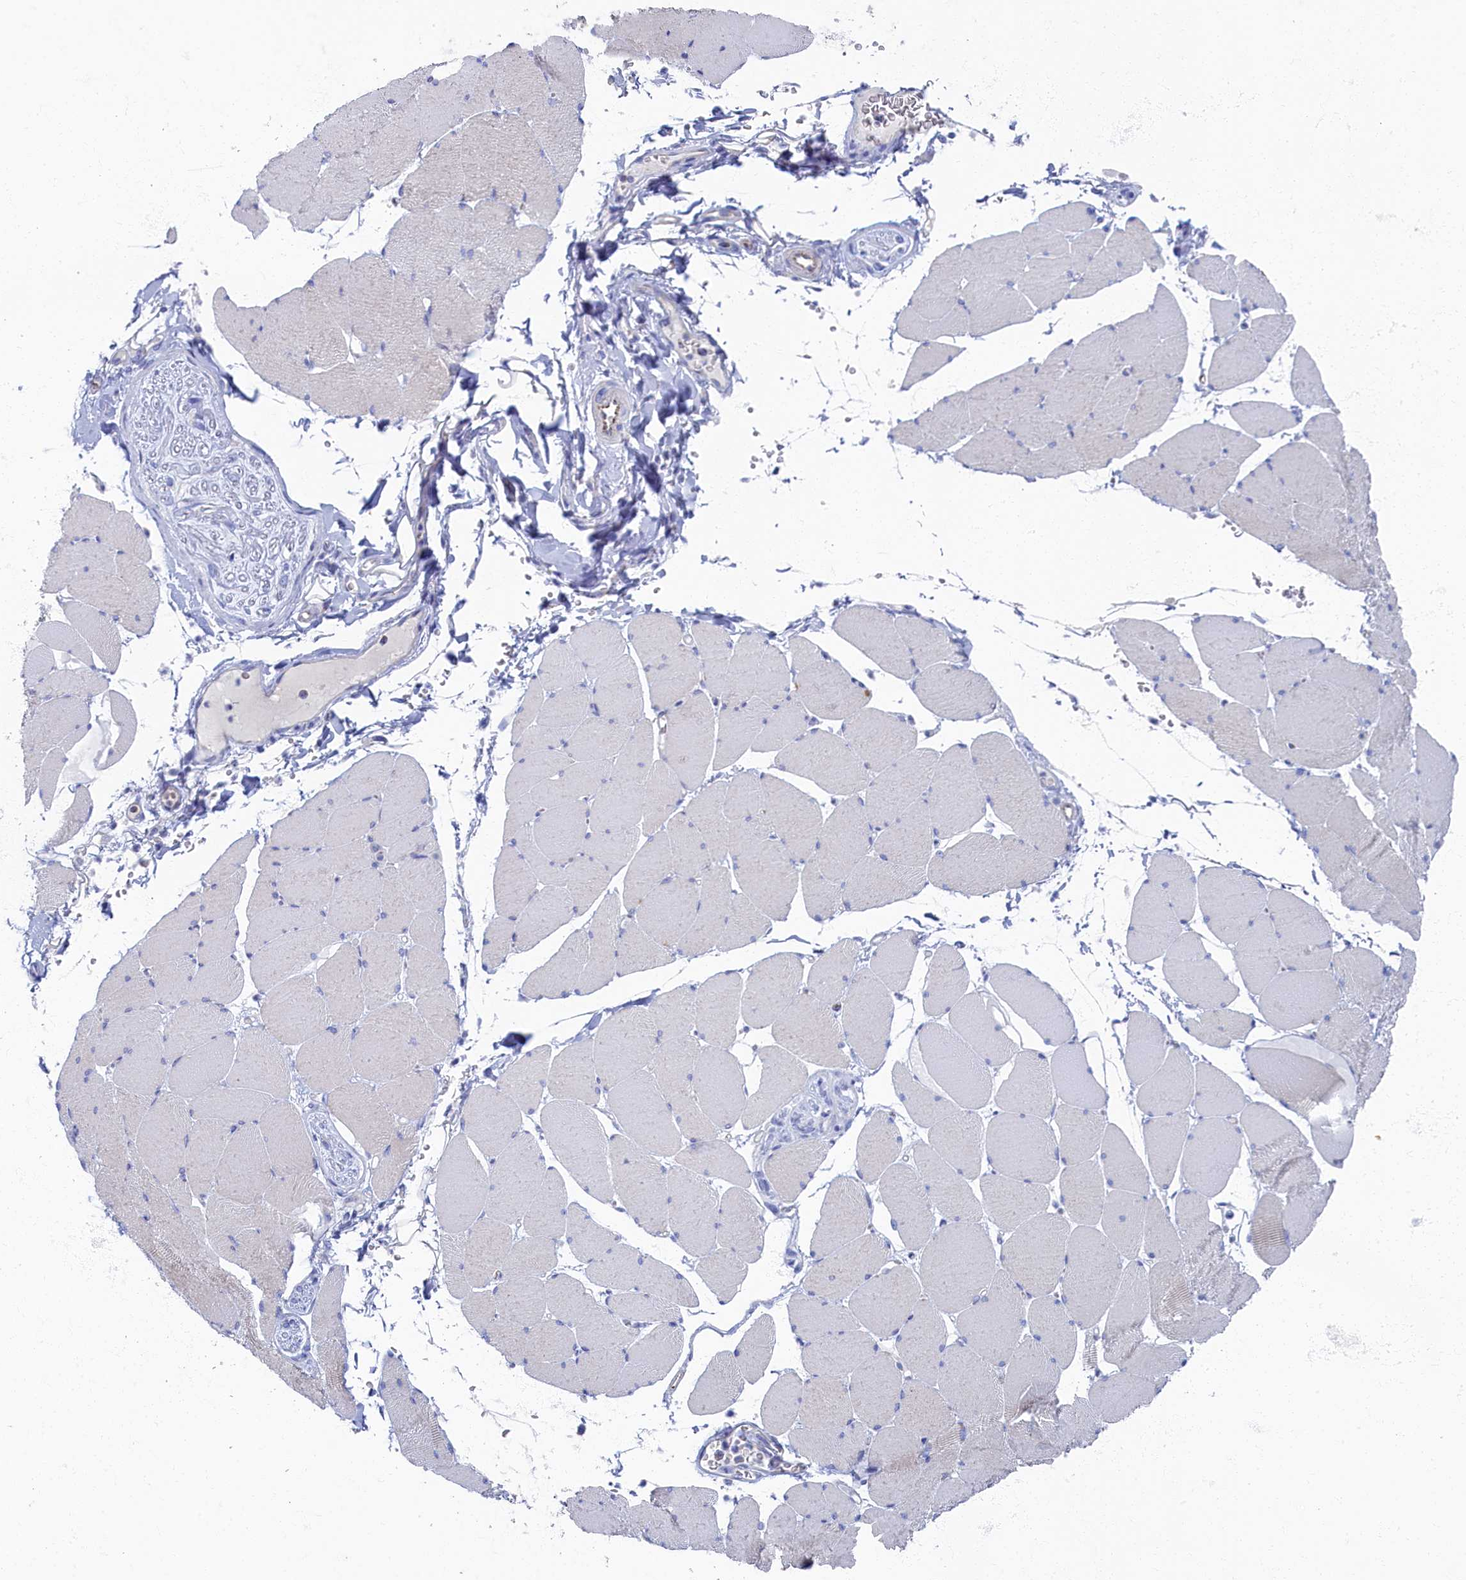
{"staining": {"intensity": "negative", "quantity": "none", "location": "none"}, "tissue": "skeletal muscle", "cell_type": "Myocytes", "image_type": "normal", "snomed": [{"axis": "morphology", "description": "Normal tissue, NOS"}, {"axis": "topography", "description": "Skeletal muscle"}, {"axis": "topography", "description": "Head-Neck"}], "caption": "Skeletal muscle was stained to show a protein in brown. There is no significant positivity in myocytes. (Brightfield microscopy of DAB (3,3'-diaminobenzidine) IHC at high magnification).", "gene": "OCIAD2", "patient": {"sex": "male", "age": 66}}